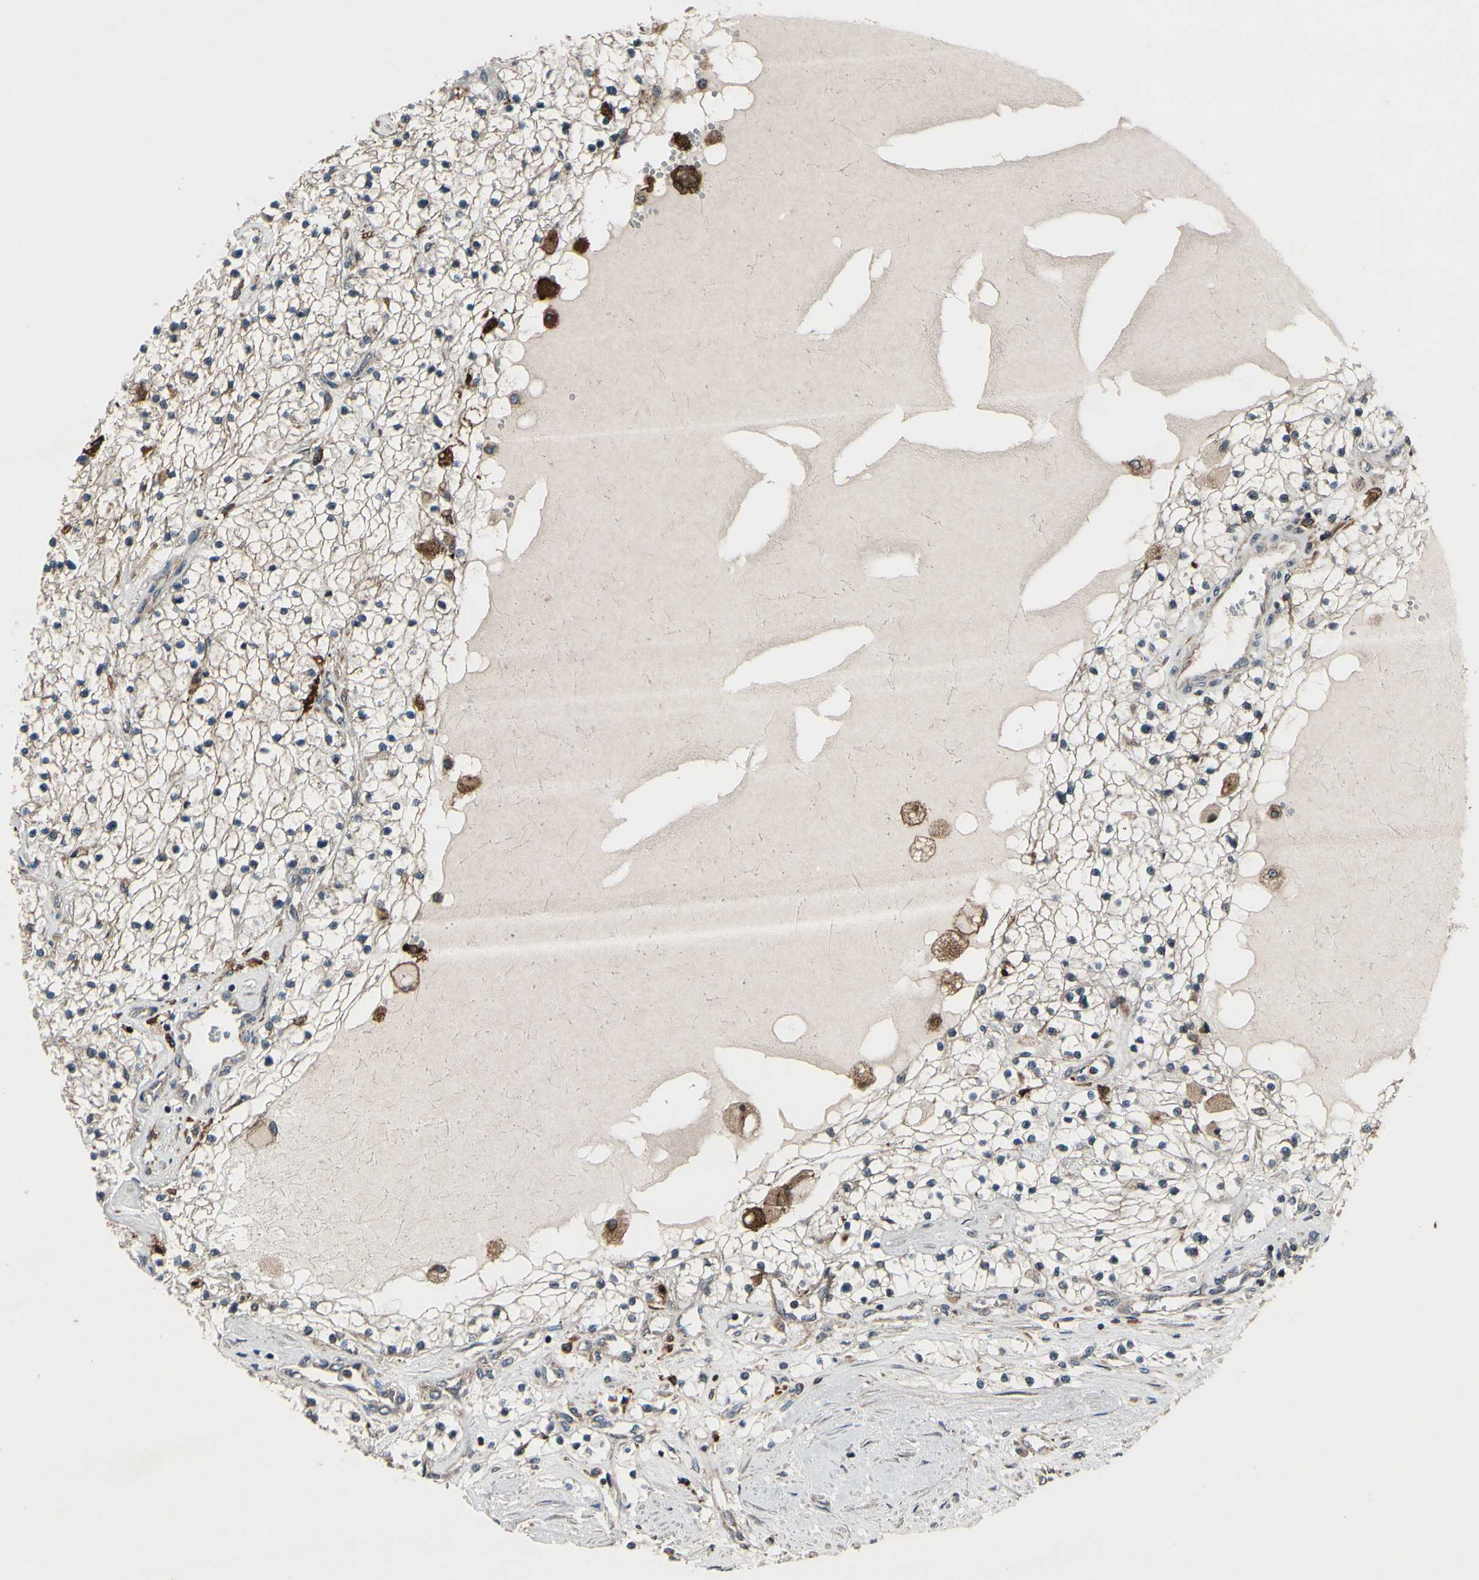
{"staining": {"intensity": "weak", "quantity": ">75%", "location": "cytoplasmic/membranous"}, "tissue": "renal cancer", "cell_type": "Tumor cells", "image_type": "cancer", "snomed": [{"axis": "morphology", "description": "Adenocarcinoma, NOS"}, {"axis": "topography", "description": "Kidney"}], "caption": "This photomicrograph shows immunohistochemistry (IHC) staining of adenocarcinoma (renal), with low weak cytoplasmic/membranous positivity in about >75% of tumor cells.", "gene": "MBTPS2", "patient": {"sex": "male", "age": 68}}